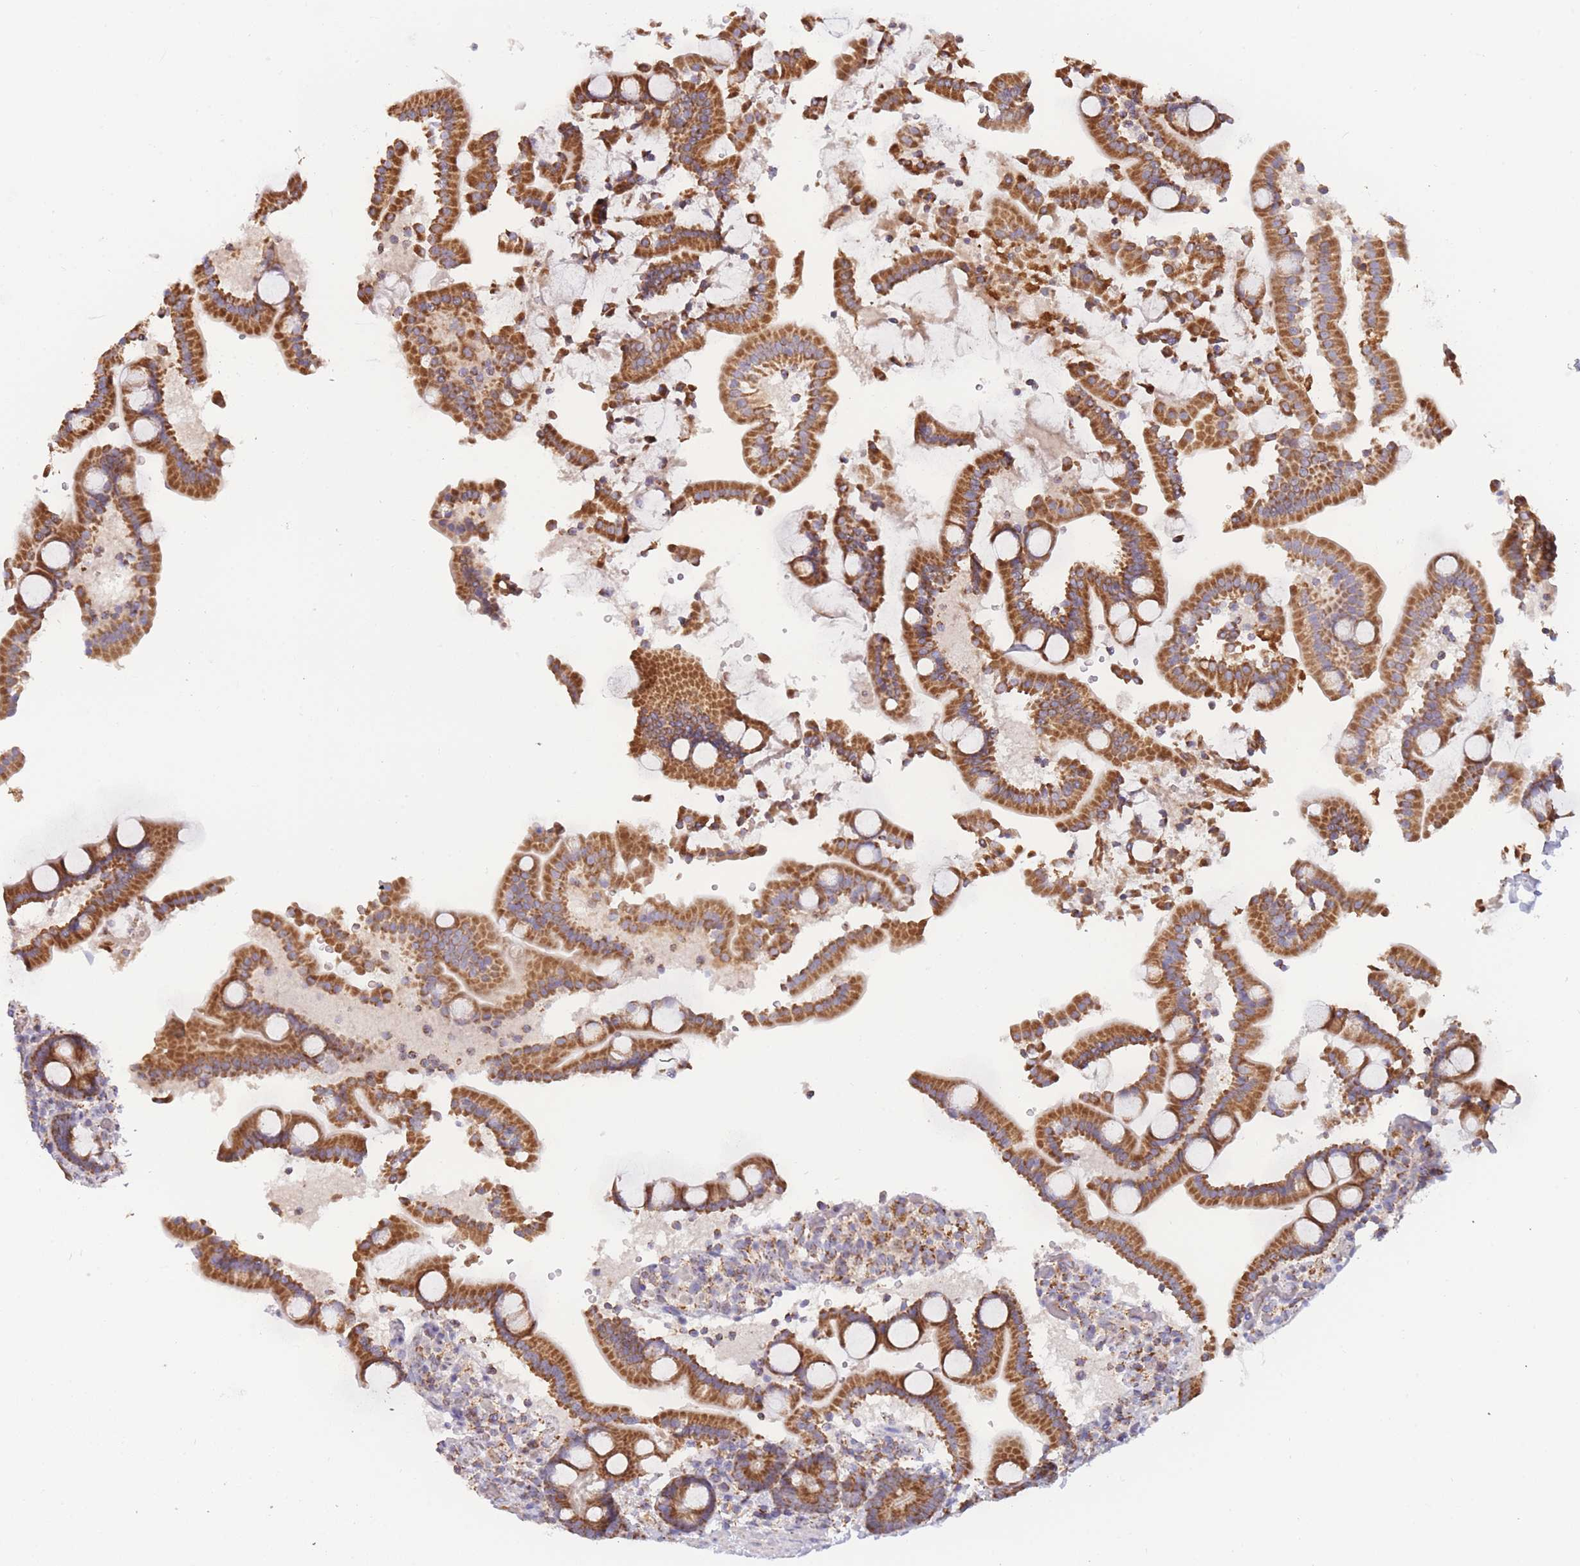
{"staining": {"intensity": "strong", "quantity": ">75%", "location": "cytoplasmic/membranous"}, "tissue": "duodenum", "cell_type": "Glandular cells", "image_type": "normal", "snomed": [{"axis": "morphology", "description": "Normal tissue, NOS"}, {"axis": "topography", "description": "Duodenum"}], "caption": "This micrograph shows immunohistochemistry staining of benign human duodenum, with high strong cytoplasmic/membranous positivity in about >75% of glandular cells.", "gene": "MRPL17", "patient": {"sex": "male", "age": 55}}